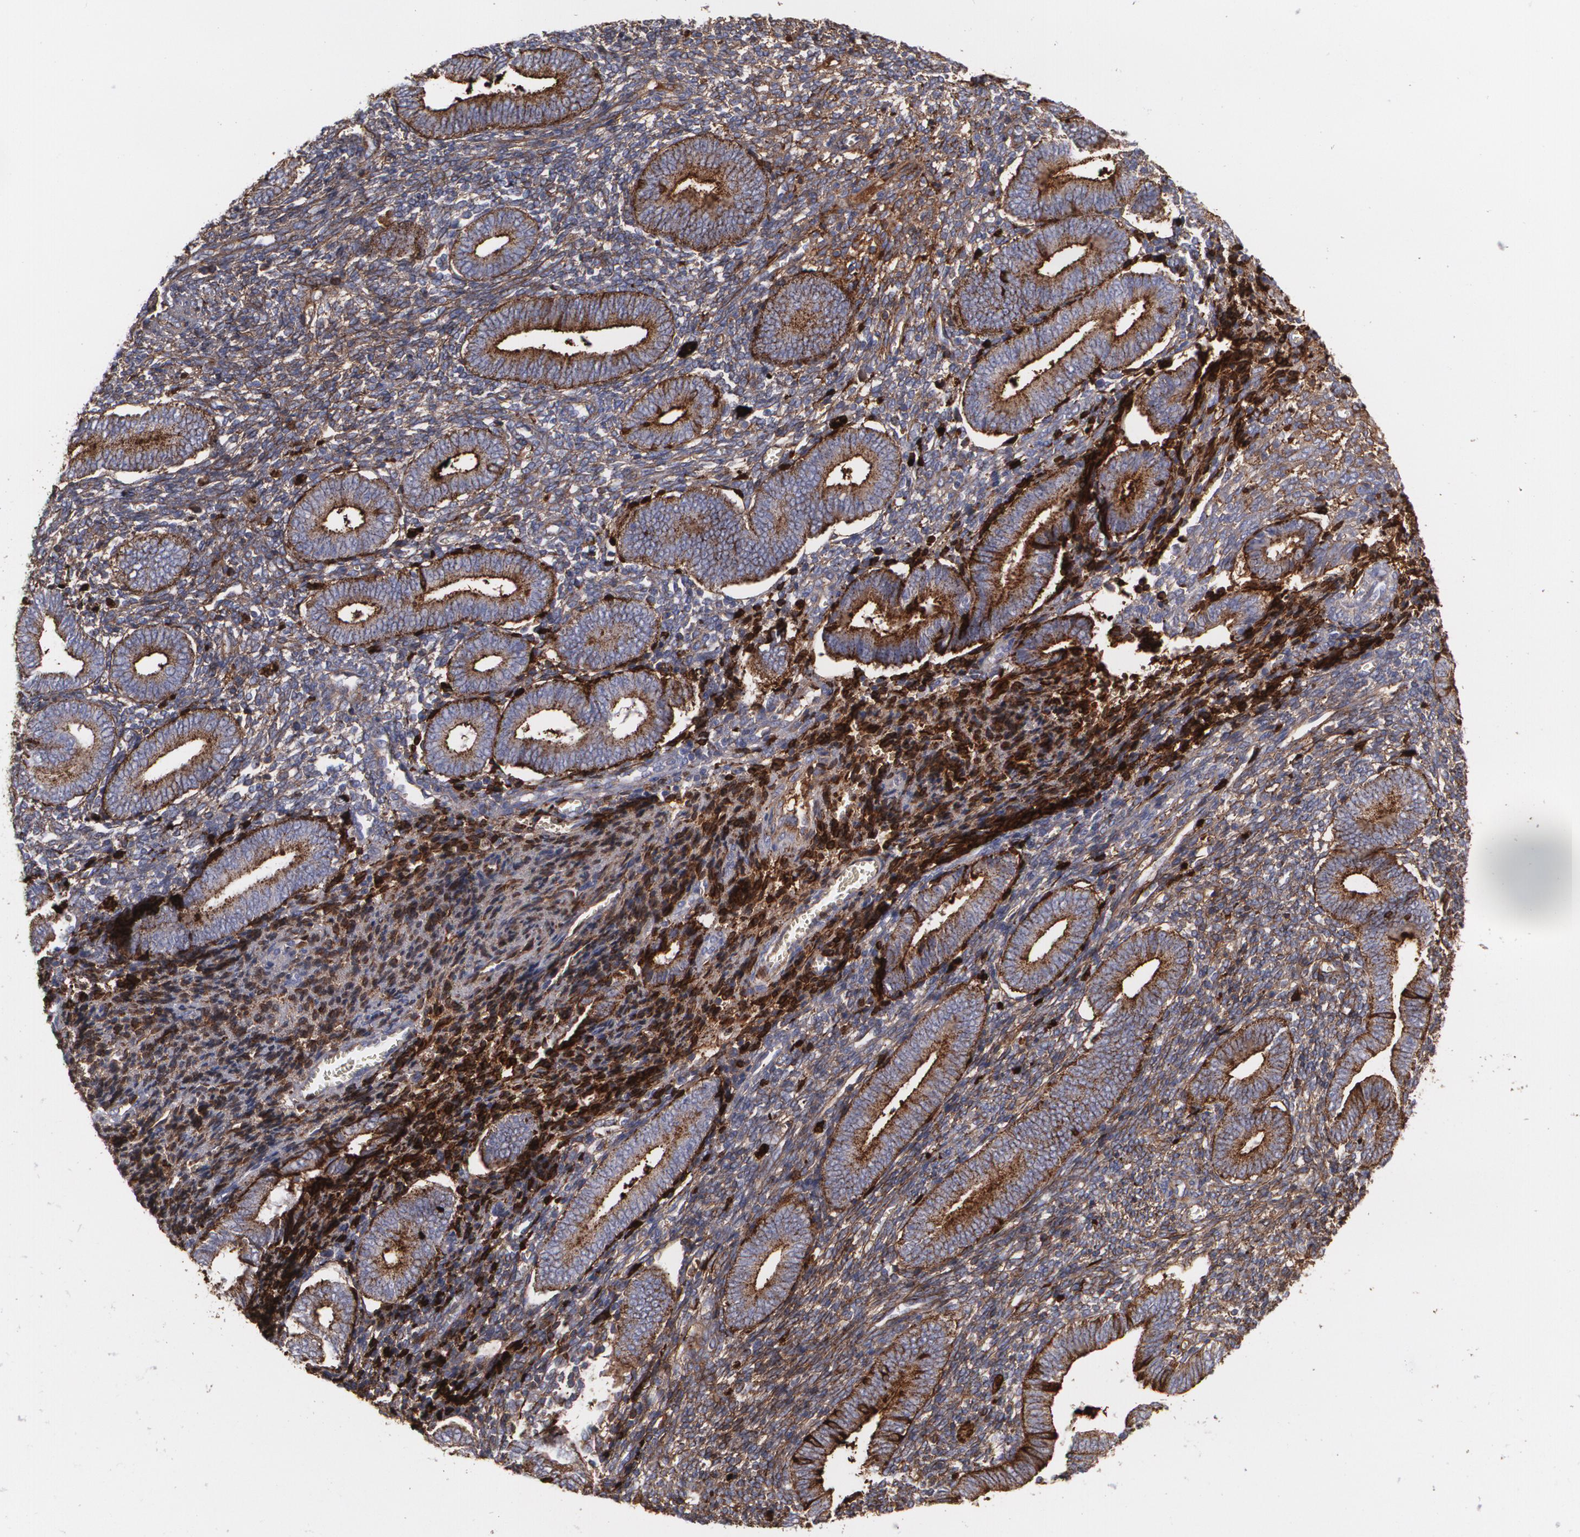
{"staining": {"intensity": "strong", "quantity": ">75%", "location": "cytoplasmic/membranous"}, "tissue": "endometrium", "cell_type": "Cells in endometrial stroma", "image_type": "normal", "snomed": [{"axis": "morphology", "description": "Normal tissue, NOS"}, {"axis": "topography", "description": "Uterus"}, {"axis": "topography", "description": "Endometrium"}], "caption": "DAB (3,3'-diaminobenzidine) immunohistochemical staining of unremarkable human endometrium exhibits strong cytoplasmic/membranous protein positivity in approximately >75% of cells in endometrial stroma. (Stains: DAB in brown, nuclei in blue, Microscopy: brightfield microscopy at high magnification).", "gene": "FBLN1", "patient": {"sex": "female", "age": 33}}